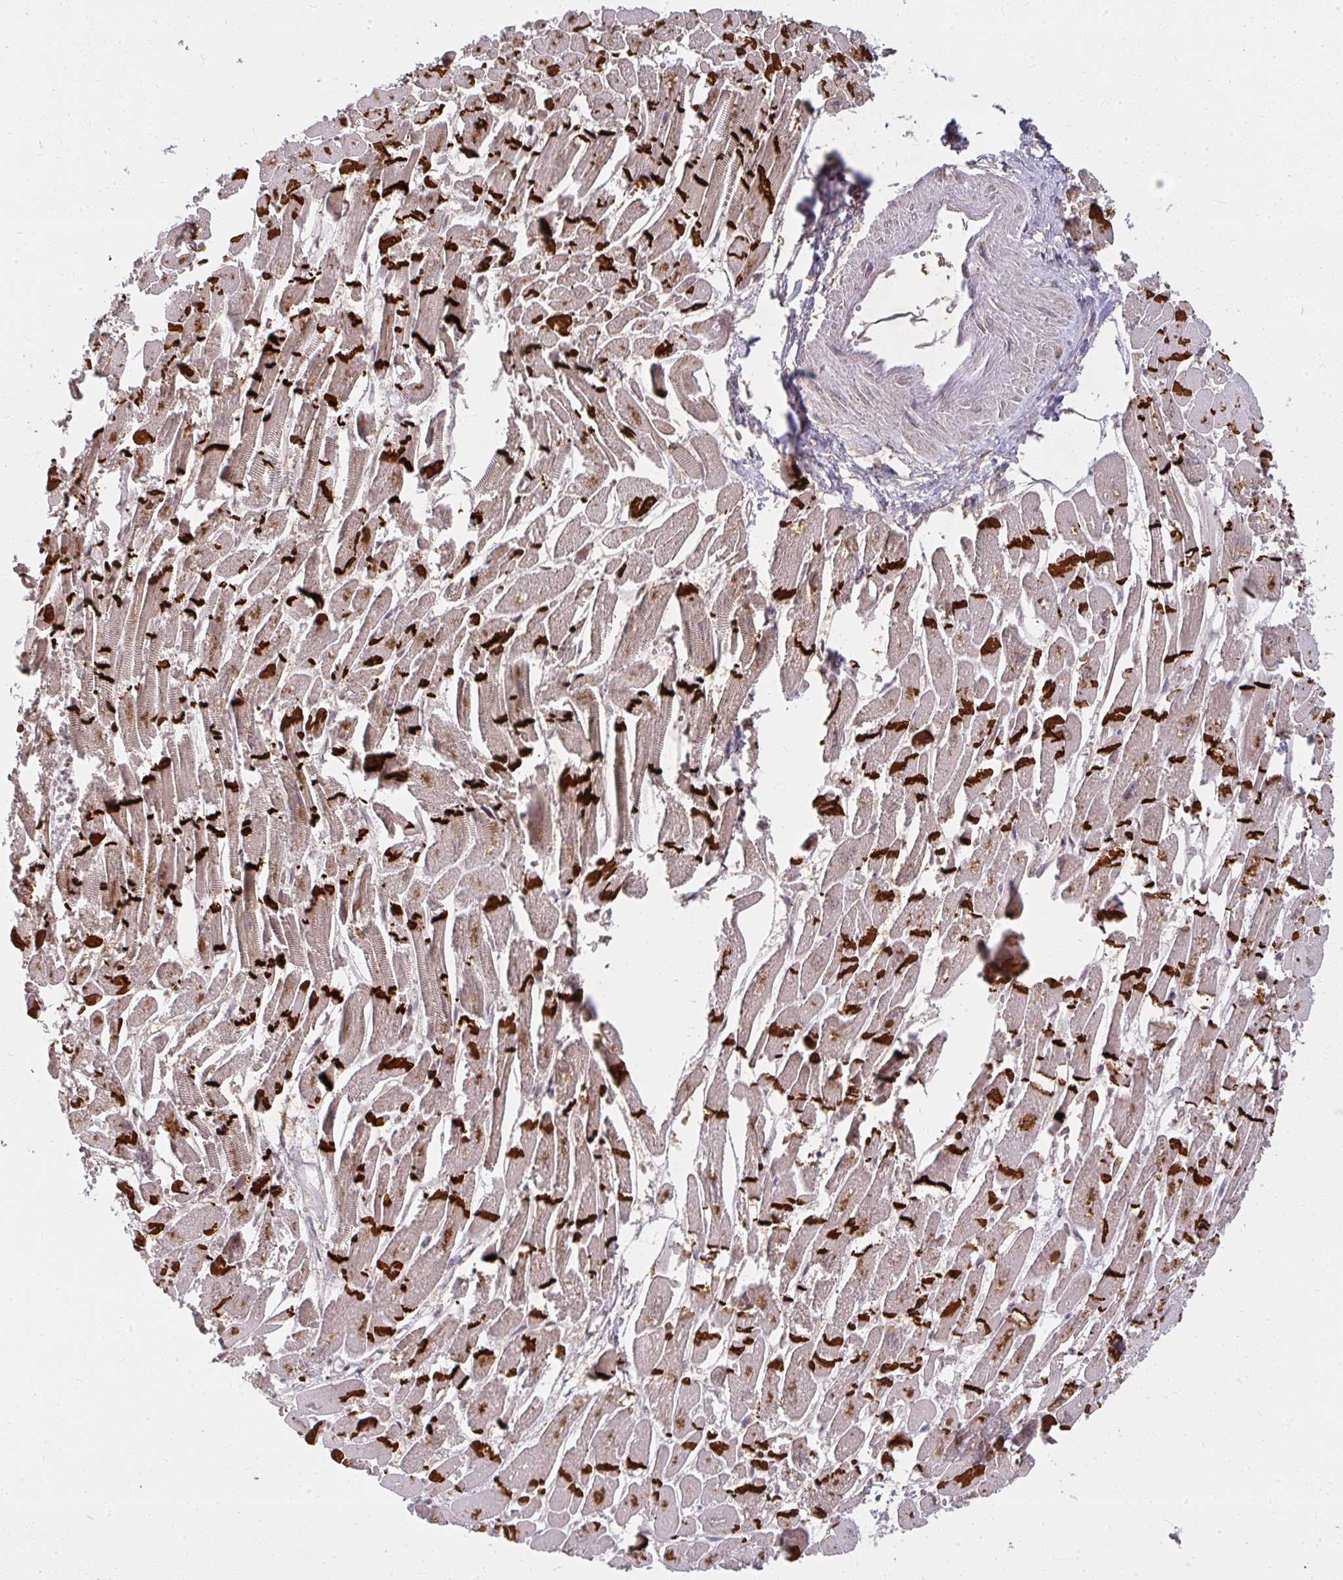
{"staining": {"intensity": "strong", "quantity": ">75%", "location": "cytoplasmic/membranous"}, "tissue": "heart muscle", "cell_type": "Cardiomyocytes", "image_type": "normal", "snomed": [{"axis": "morphology", "description": "Normal tissue, NOS"}, {"axis": "topography", "description": "Heart"}], "caption": "IHC of unremarkable heart muscle demonstrates high levels of strong cytoplasmic/membranous staining in about >75% of cardiomyocytes.", "gene": "LARS2", "patient": {"sex": "male", "age": 54}}